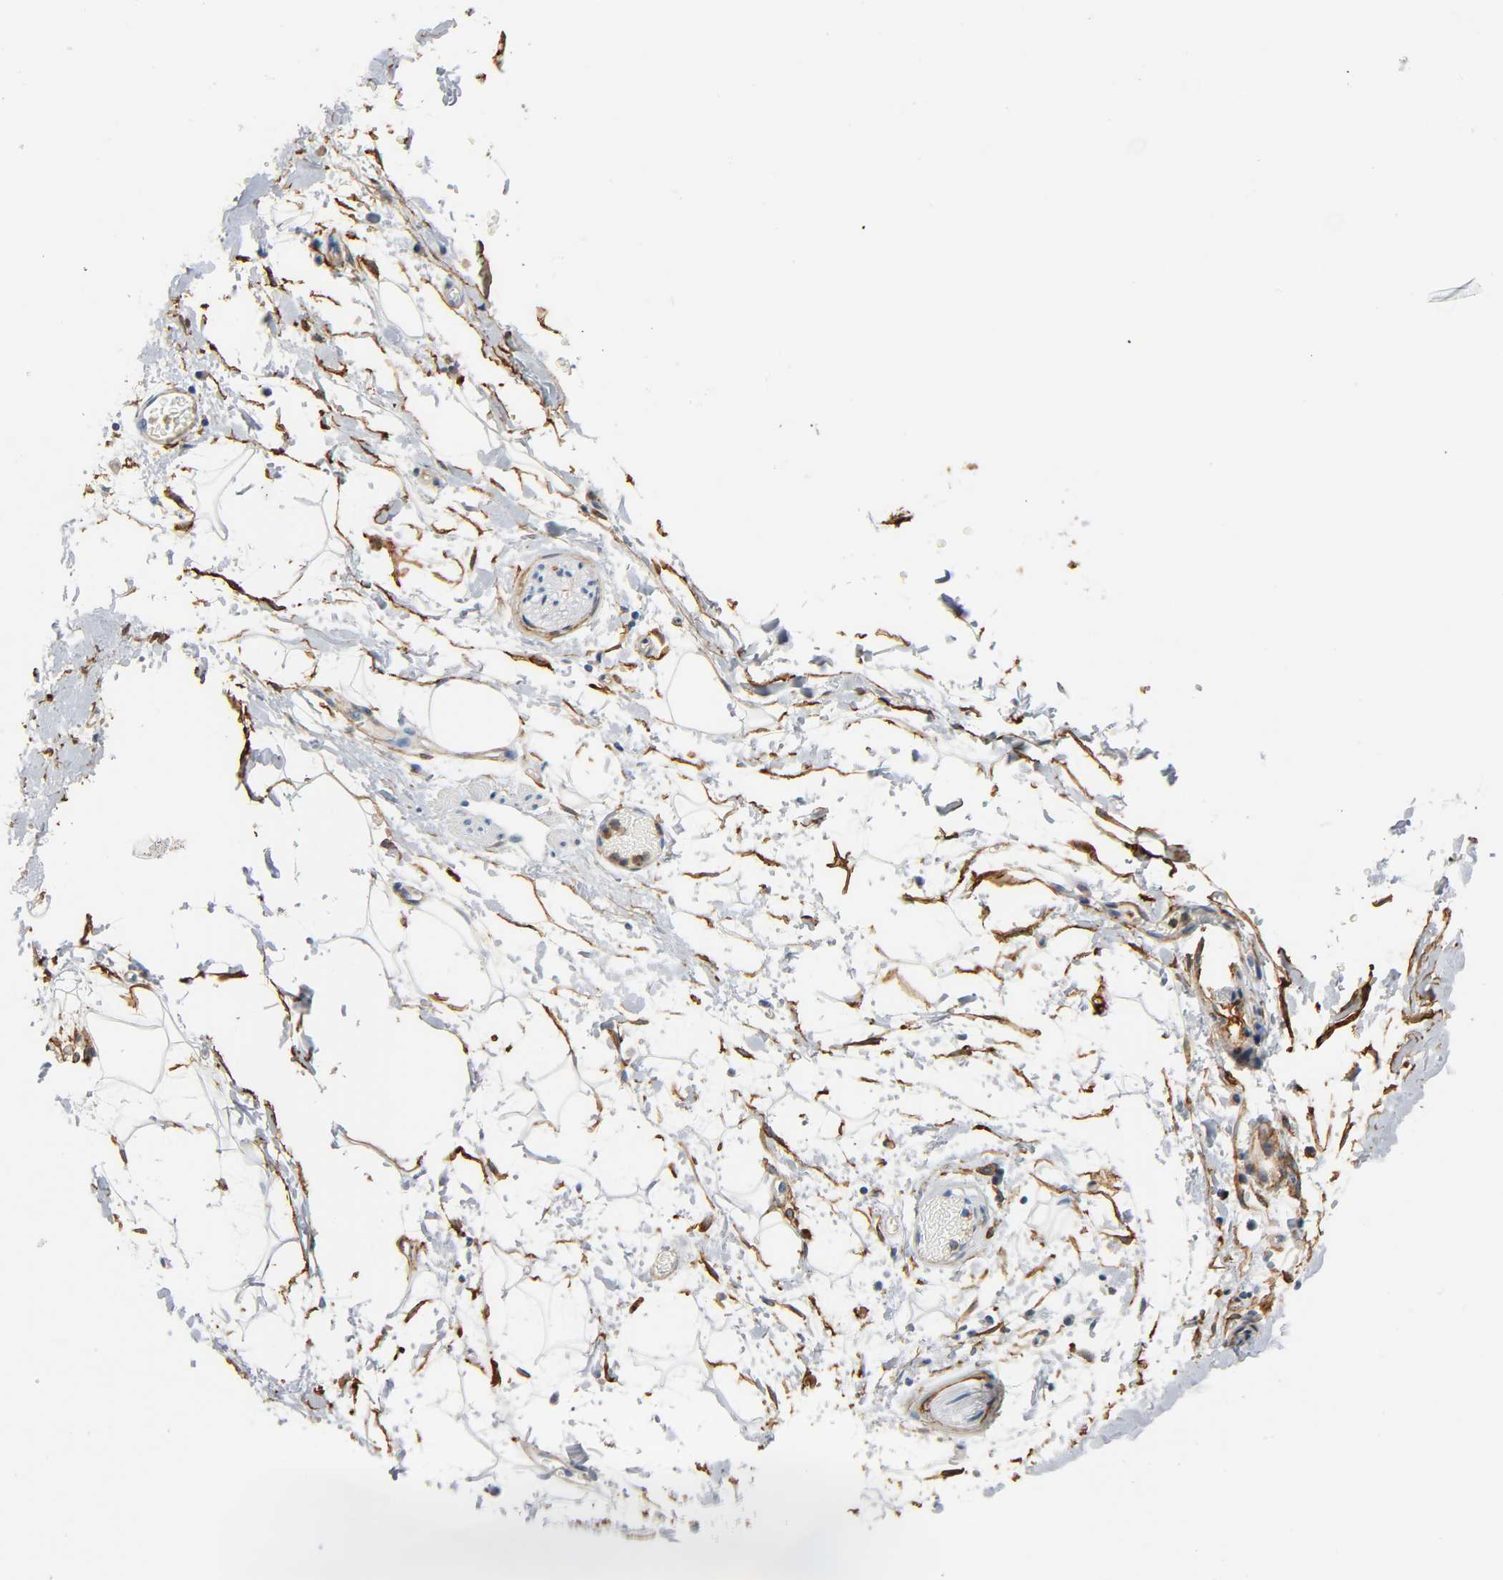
{"staining": {"intensity": "moderate", "quantity": "25%-75%", "location": "cytoplasmic/membranous"}, "tissue": "adipose tissue", "cell_type": "Adipocytes", "image_type": "normal", "snomed": [{"axis": "morphology", "description": "Normal tissue, NOS"}, {"axis": "topography", "description": "Soft tissue"}], "caption": "Adipose tissue stained for a protein reveals moderate cytoplasmic/membranous positivity in adipocytes. The staining is performed using DAB brown chromogen to label protein expression. The nuclei are counter-stained blue using hematoxylin.", "gene": "ANPEP", "patient": {"sex": "male", "age": 72}}